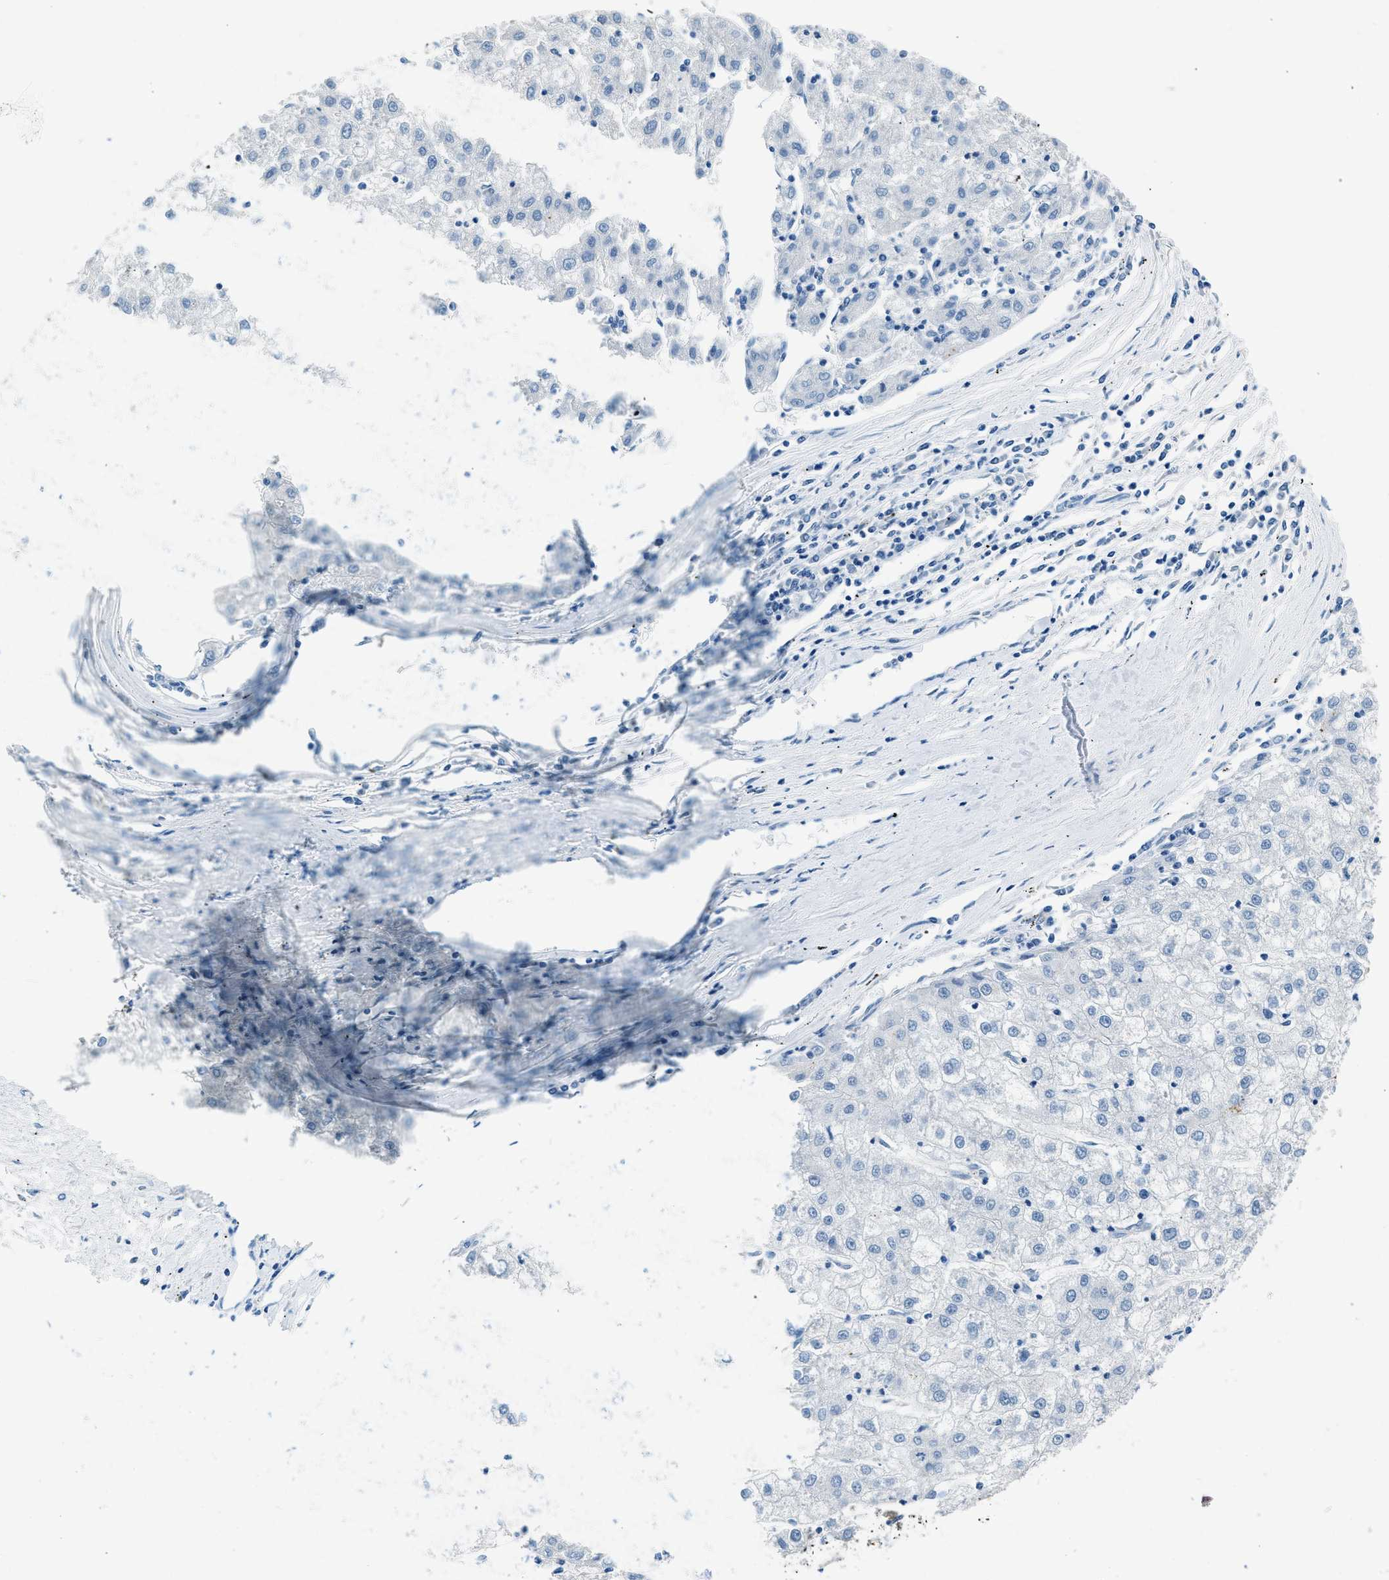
{"staining": {"intensity": "negative", "quantity": "none", "location": "none"}, "tissue": "liver cancer", "cell_type": "Tumor cells", "image_type": "cancer", "snomed": [{"axis": "morphology", "description": "Carcinoma, Hepatocellular, NOS"}, {"axis": "topography", "description": "Liver"}], "caption": "Immunohistochemical staining of hepatocellular carcinoma (liver) demonstrates no significant positivity in tumor cells.", "gene": "CLDN18", "patient": {"sex": "male", "age": 72}}